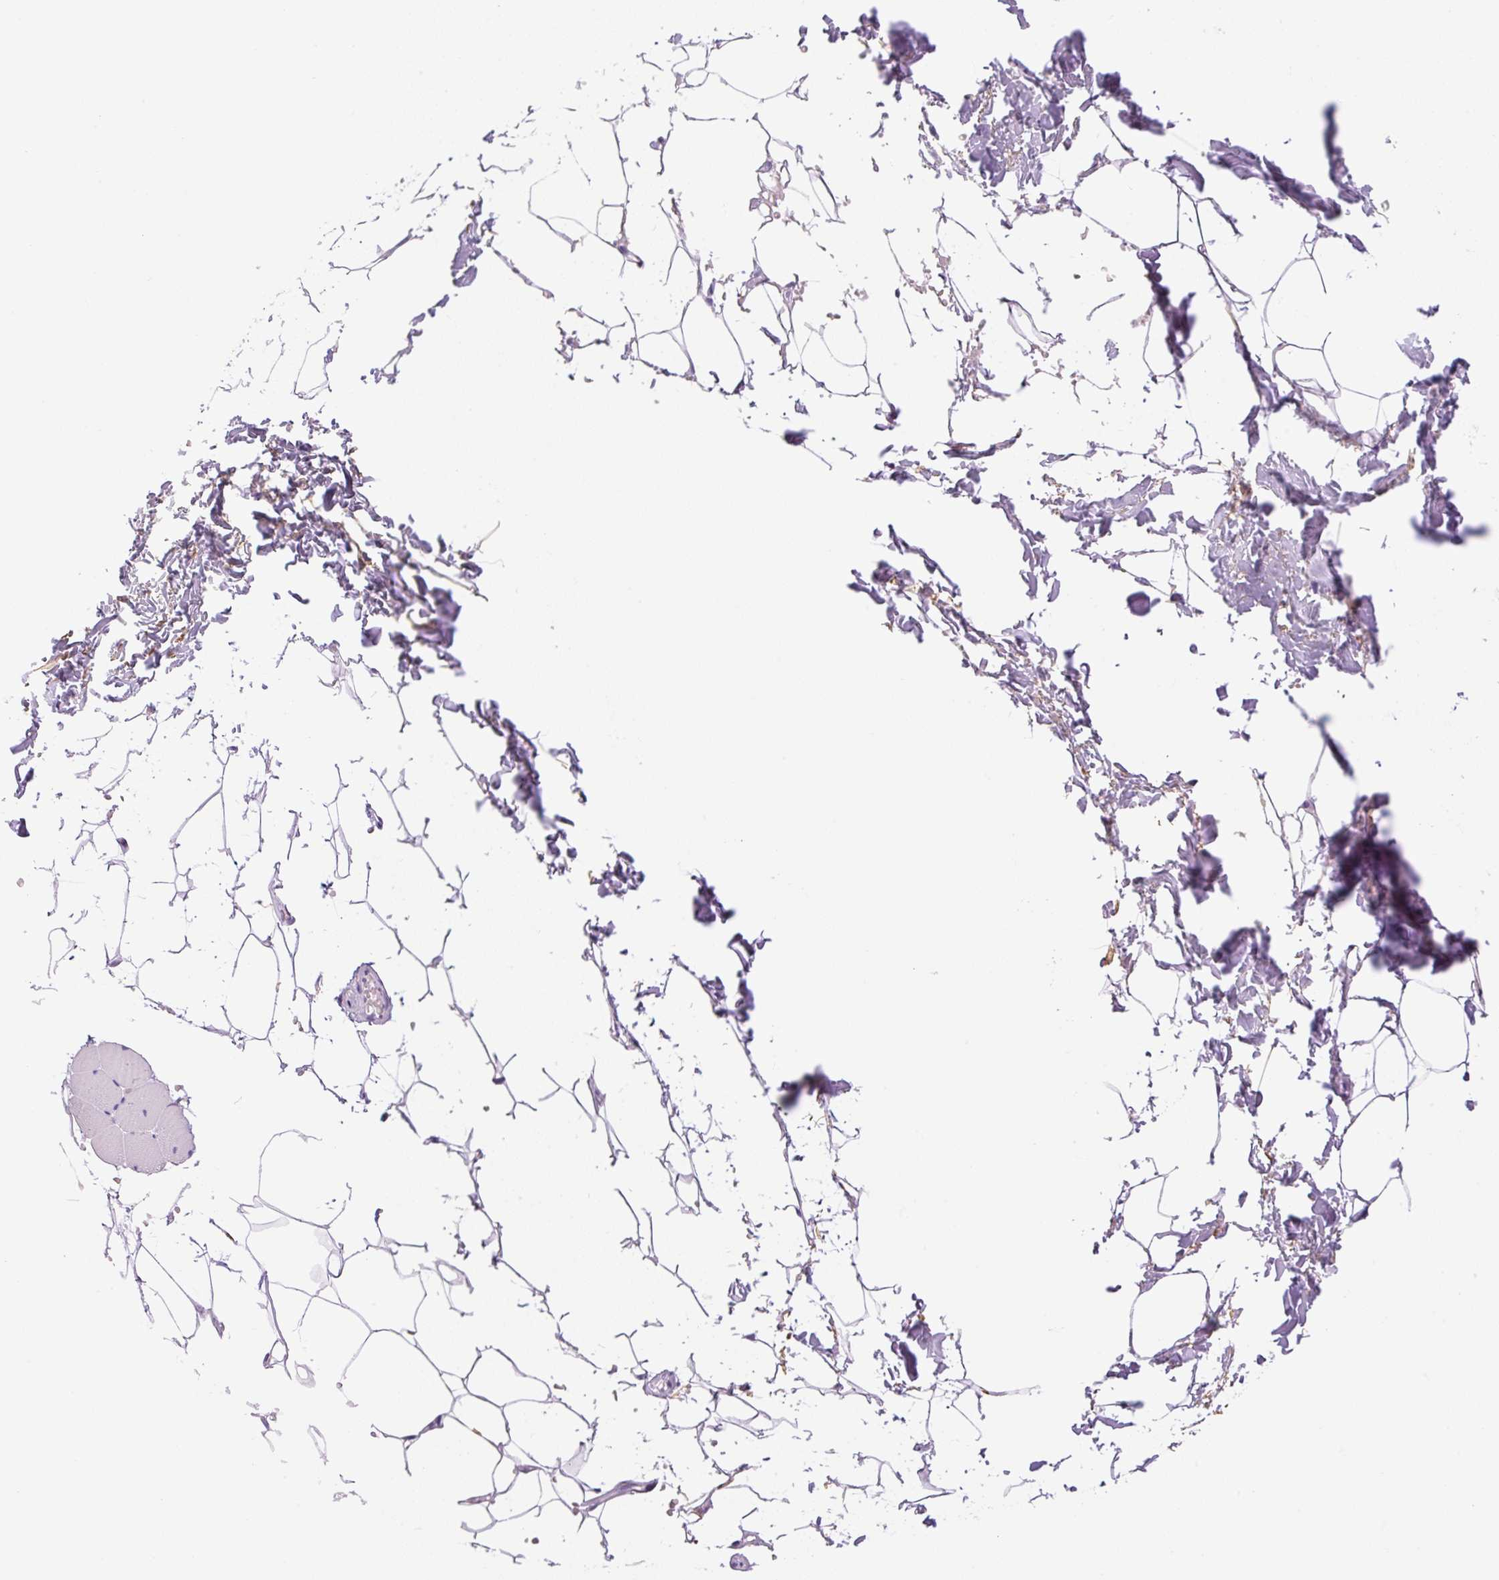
{"staining": {"intensity": "negative", "quantity": "none", "location": "none"}, "tissue": "adipose tissue", "cell_type": "Adipocytes", "image_type": "normal", "snomed": [{"axis": "morphology", "description": "Normal tissue, NOS"}, {"axis": "topography", "description": "Skin"}, {"axis": "topography", "description": "Peripheral nerve tissue"}], "caption": "IHC histopathology image of unremarkable adipose tissue: human adipose tissue stained with DAB shows no significant protein staining in adipocytes.", "gene": "SP140L", "patient": {"sex": "female", "age": 56}}